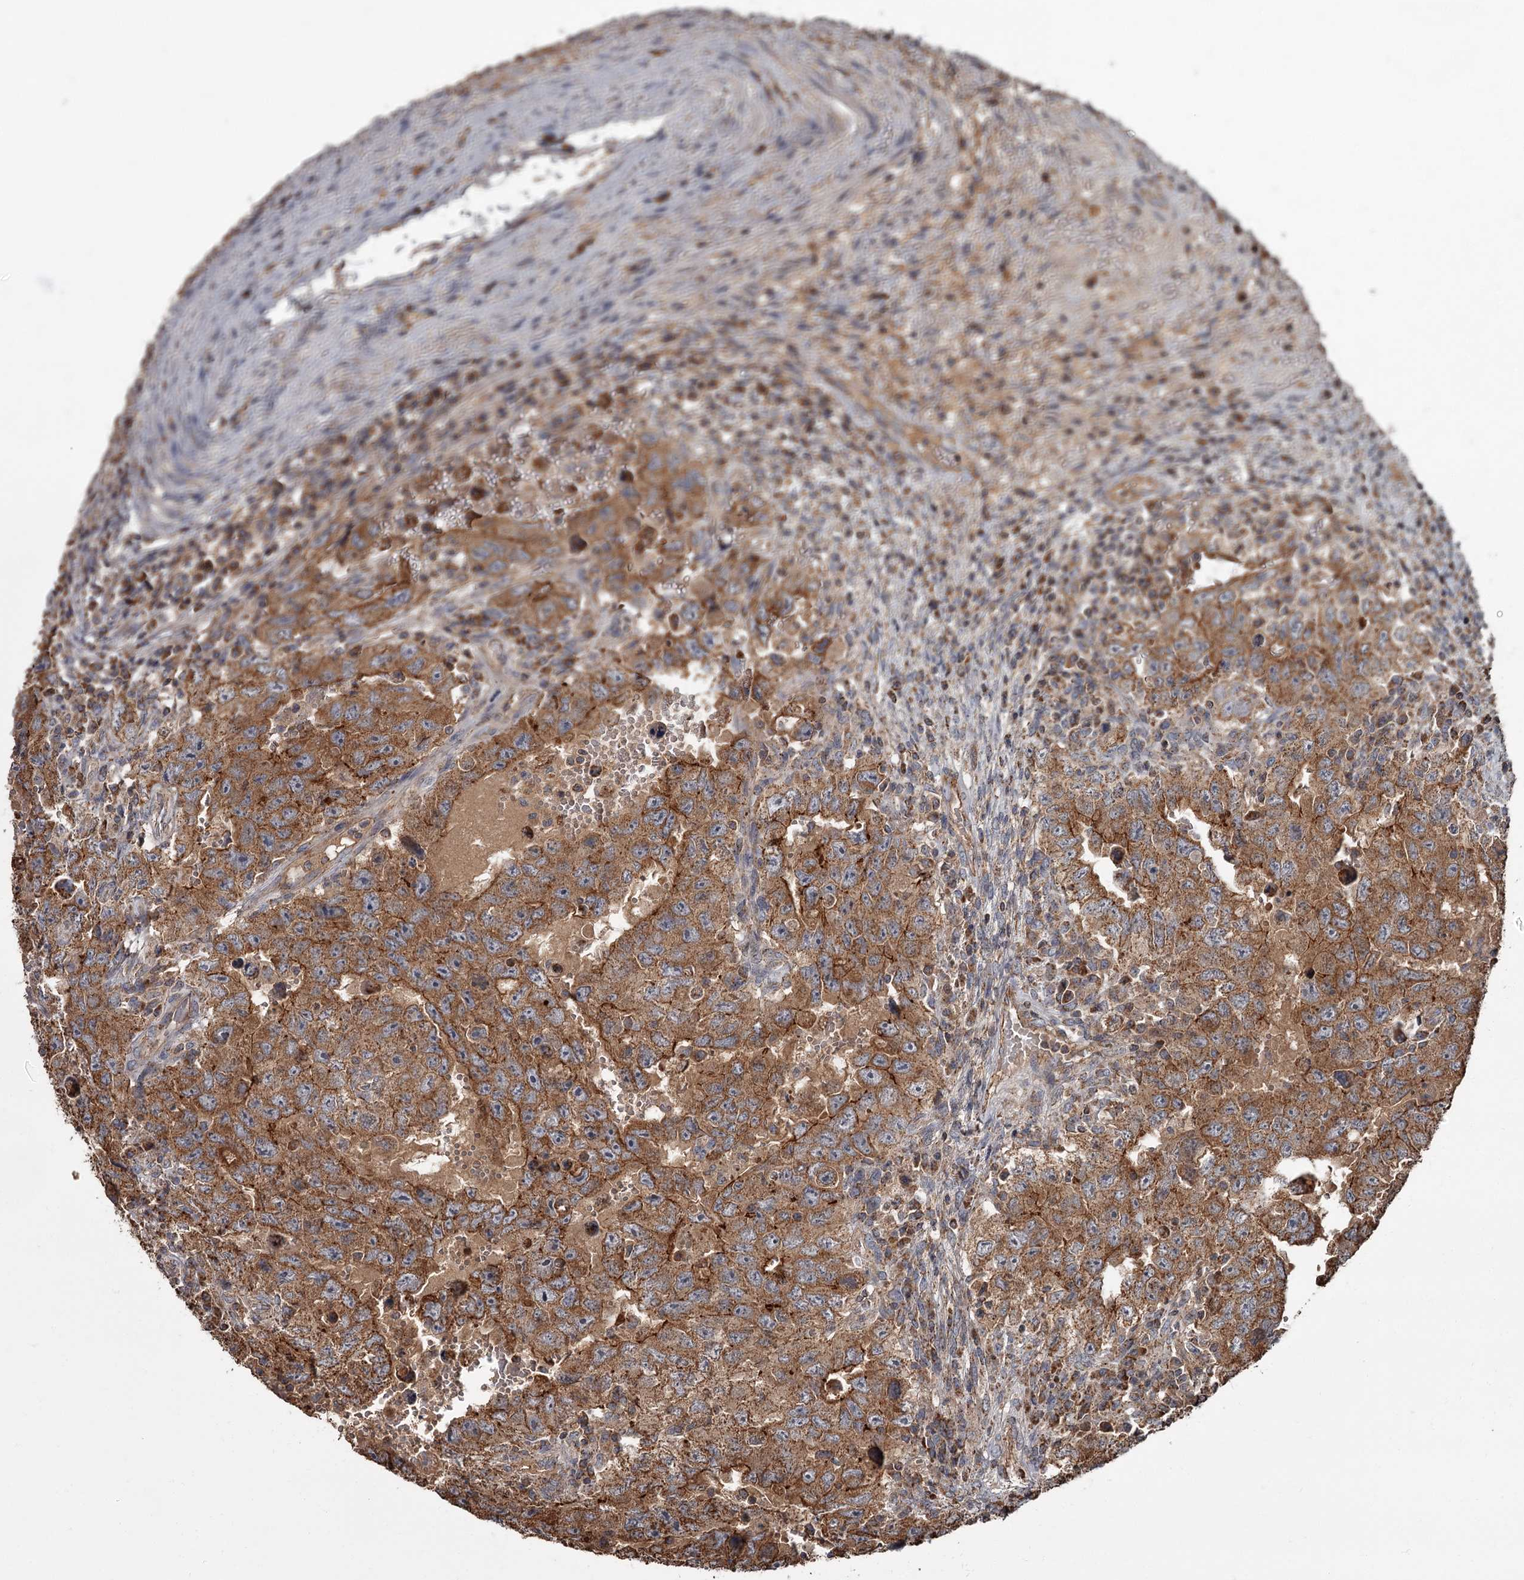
{"staining": {"intensity": "strong", "quantity": ">75%", "location": "cytoplasmic/membranous"}, "tissue": "testis cancer", "cell_type": "Tumor cells", "image_type": "cancer", "snomed": [{"axis": "morphology", "description": "Carcinoma, Embryonal, NOS"}, {"axis": "topography", "description": "Testis"}], "caption": "IHC of embryonal carcinoma (testis) reveals high levels of strong cytoplasmic/membranous staining in about >75% of tumor cells.", "gene": "THAP9", "patient": {"sex": "male", "age": 26}}